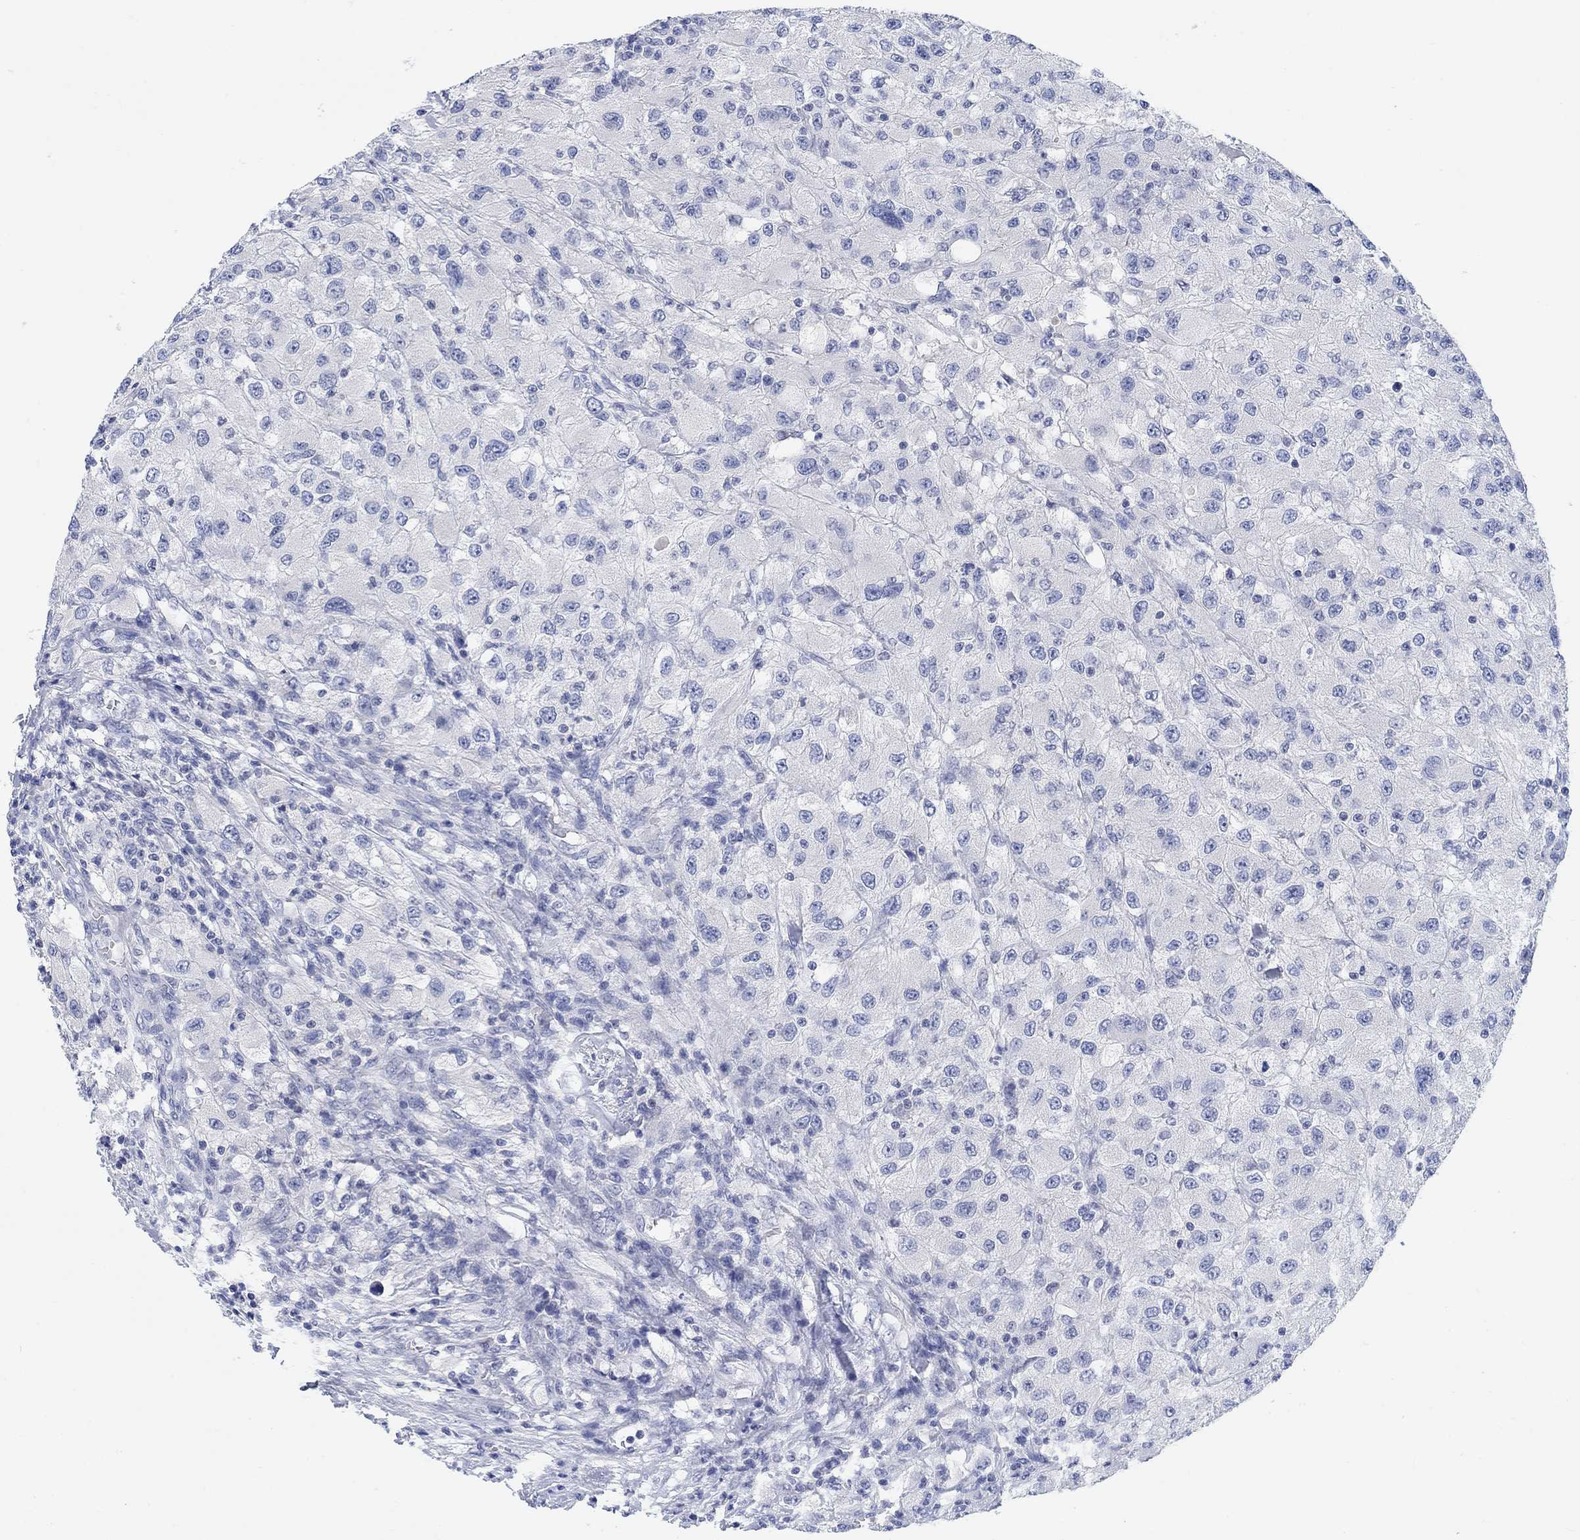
{"staining": {"intensity": "negative", "quantity": "none", "location": "none"}, "tissue": "renal cancer", "cell_type": "Tumor cells", "image_type": "cancer", "snomed": [{"axis": "morphology", "description": "Adenocarcinoma, NOS"}, {"axis": "topography", "description": "Kidney"}], "caption": "Photomicrograph shows no protein expression in tumor cells of adenocarcinoma (renal) tissue. (DAB (3,3'-diaminobenzidine) immunohistochemistry with hematoxylin counter stain).", "gene": "ATP6V1E2", "patient": {"sex": "female", "age": 67}}